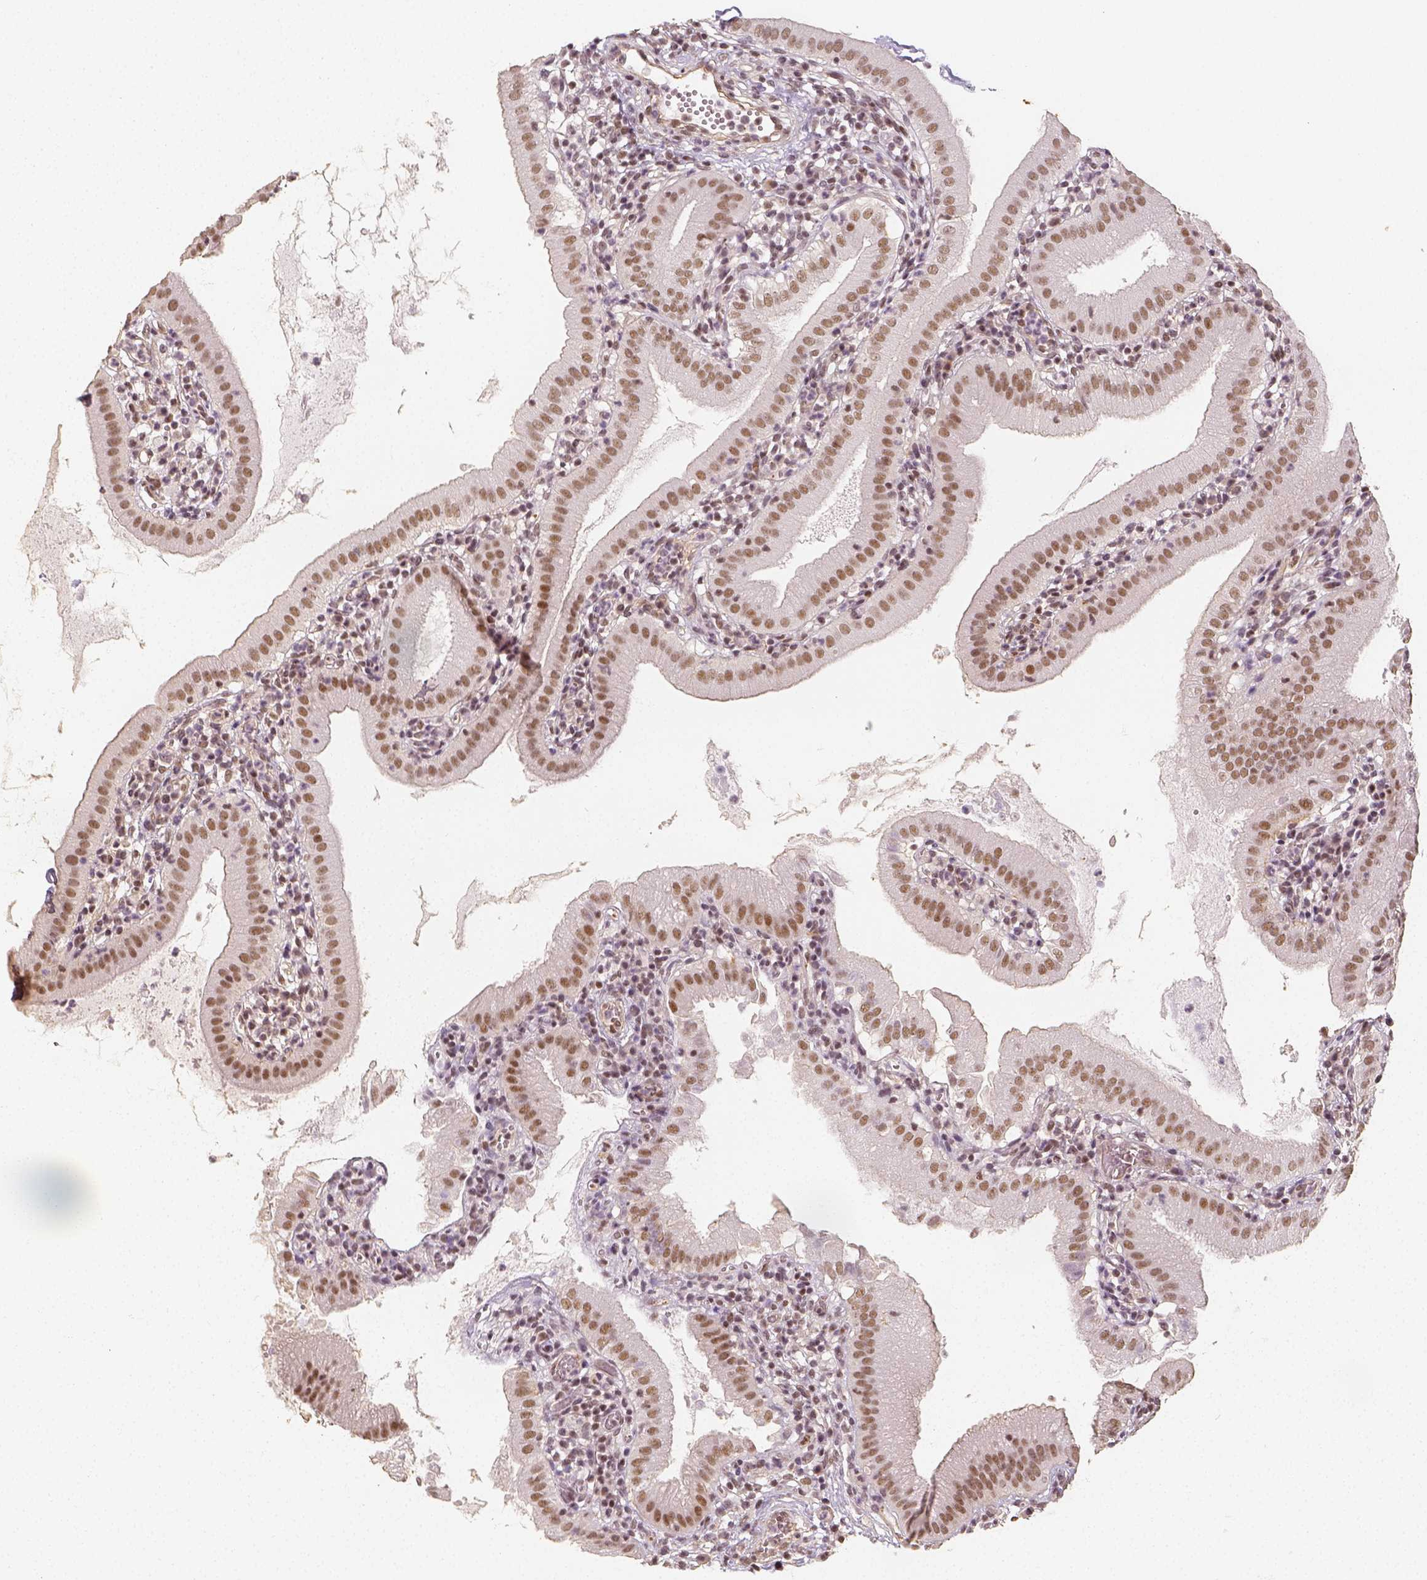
{"staining": {"intensity": "moderate", "quantity": ">75%", "location": "nuclear"}, "tissue": "gallbladder", "cell_type": "Glandular cells", "image_type": "normal", "snomed": [{"axis": "morphology", "description": "Normal tissue, NOS"}, {"axis": "topography", "description": "Gallbladder"}], "caption": "The image shows a brown stain indicating the presence of a protein in the nuclear of glandular cells in gallbladder.", "gene": "HDAC1", "patient": {"sex": "female", "age": 65}}